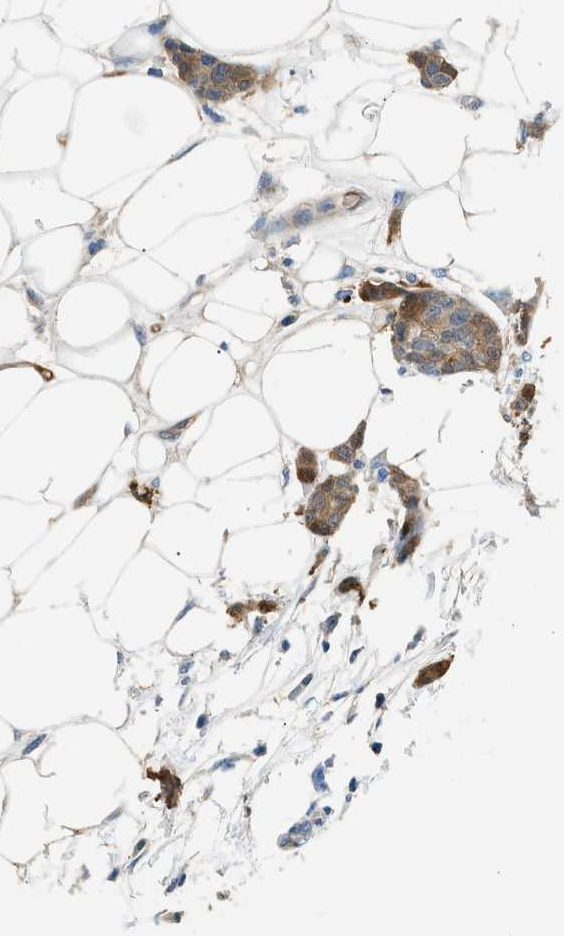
{"staining": {"intensity": "moderate", "quantity": ">75%", "location": "cytoplasmic/membranous"}, "tissue": "breast cancer", "cell_type": "Tumor cells", "image_type": "cancer", "snomed": [{"axis": "morphology", "description": "Lobular carcinoma"}, {"axis": "topography", "description": "Skin"}, {"axis": "topography", "description": "Breast"}], "caption": "This photomicrograph exhibits immunohistochemistry staining of breast lobular carcinoma, with medium moderate cytoplasmic/membranous staining in about >75% of tumor cells.", "gene": "ANXA3", "patient": {"sex": "female", "age": 46}}